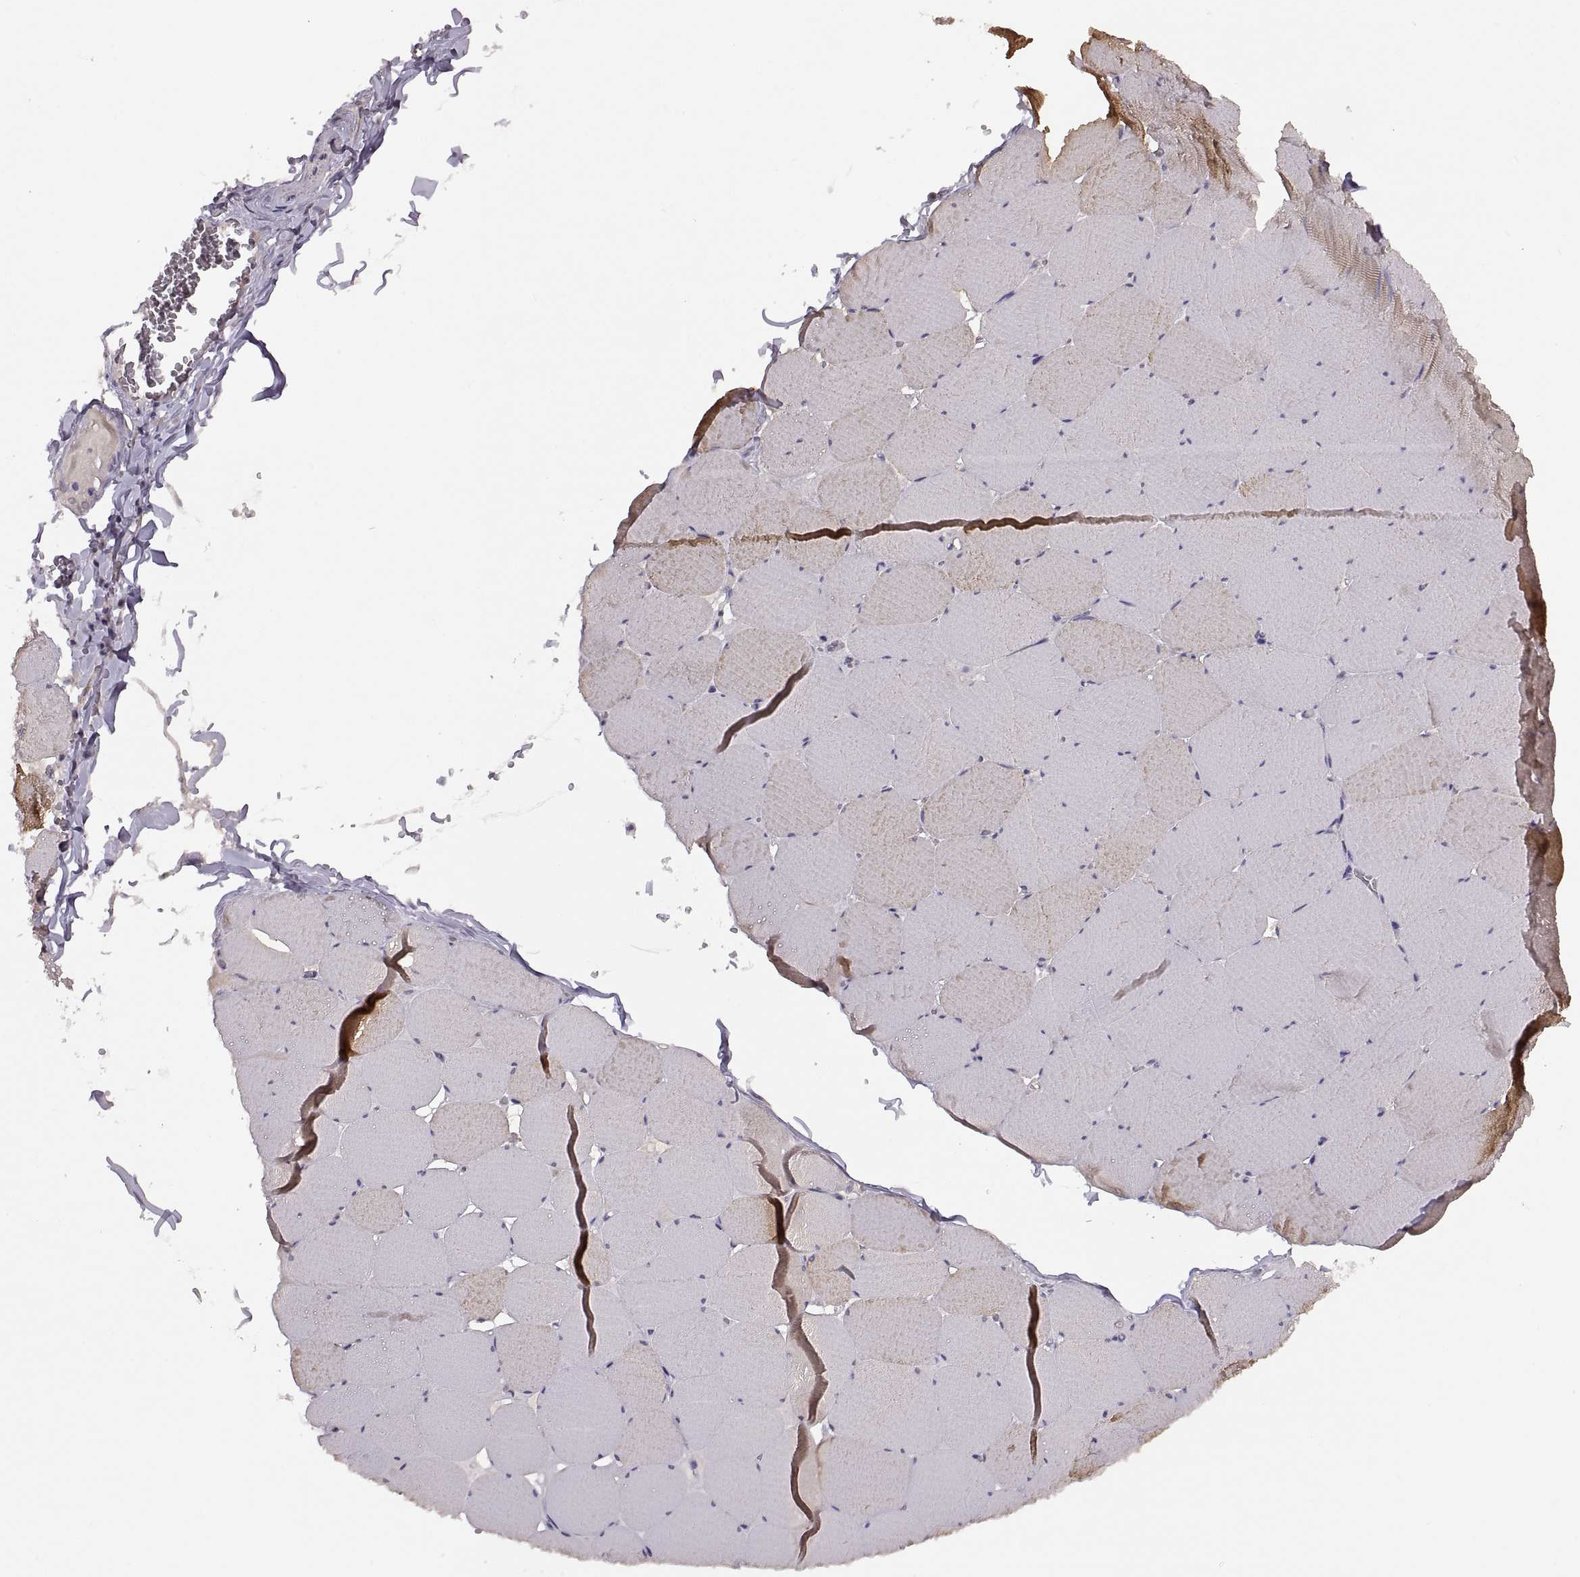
{"staining": {"intensity": "moderate", "quantity": "25%-75%", "location": "cytoplasmic/membranous"}, "tissue": "skeletal muscle", "cell_type": "Myocytes", "image_type": "normal", "snomed": [{"axis": "morphology", "description": "Normal tissue, NOS"}, {"axis": "morphology", "description": "Malignant melanoma, Metastatic site"}, {"axis": "topography", "description": "Skeletal muscle"}], "caption": "High-magnification brightfield microscopy of benign skeletal muscle stained with DAB (3,3'-diaminobenzidine) (brown) and counterstained with hematoxylin (blue). myocytes exhibit moderate cytoplasmic/membranous expression is identified in approximately25%-75% of cells.", "gene": "ACSBG2", "patient": {"sex": "male", "age": 50}}